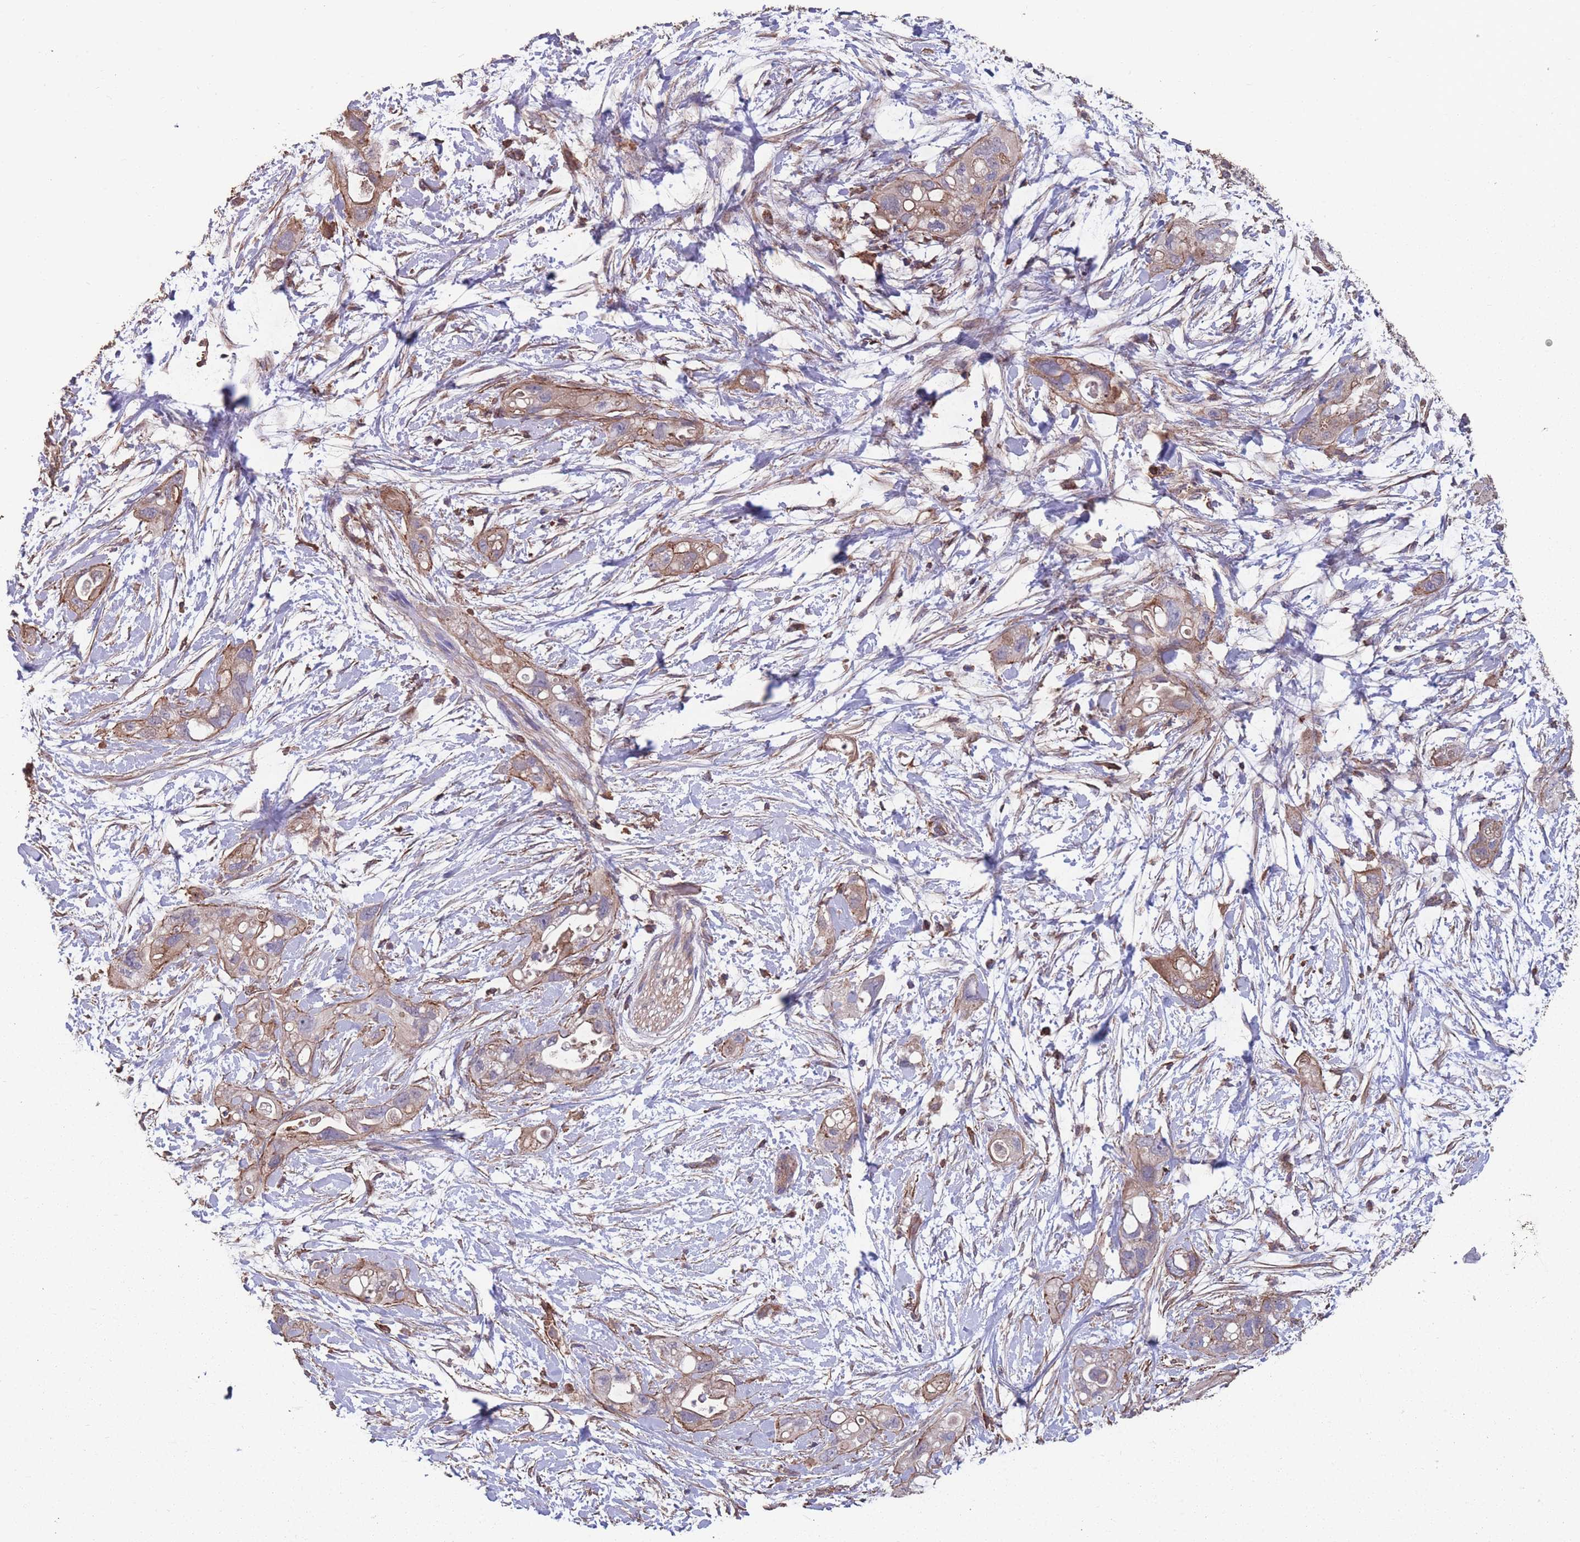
{"staining": {"intensity": "weak", "quantity": "25%-75%", "location": "cytoplasmic/membranous"}, "tissue": "pancreatic cancer", "cell_type": "Tumor cells", "image_type": "cancer", "snomed": [{"axis": "morphology", "description": "Adenocarcinoma, NOS"}, {"axis": "topography", "description": "Pancreas"}], "caption": "Tumor cells show low levels of weak cytoplasmic/membranous positivity in about 25%-75% of cells in pancreatic cancer (adenocarcinoma). Nuclei are stained in blue.", "gene": "NUDT21", "patient": {"sex": "female", "age": 72}}